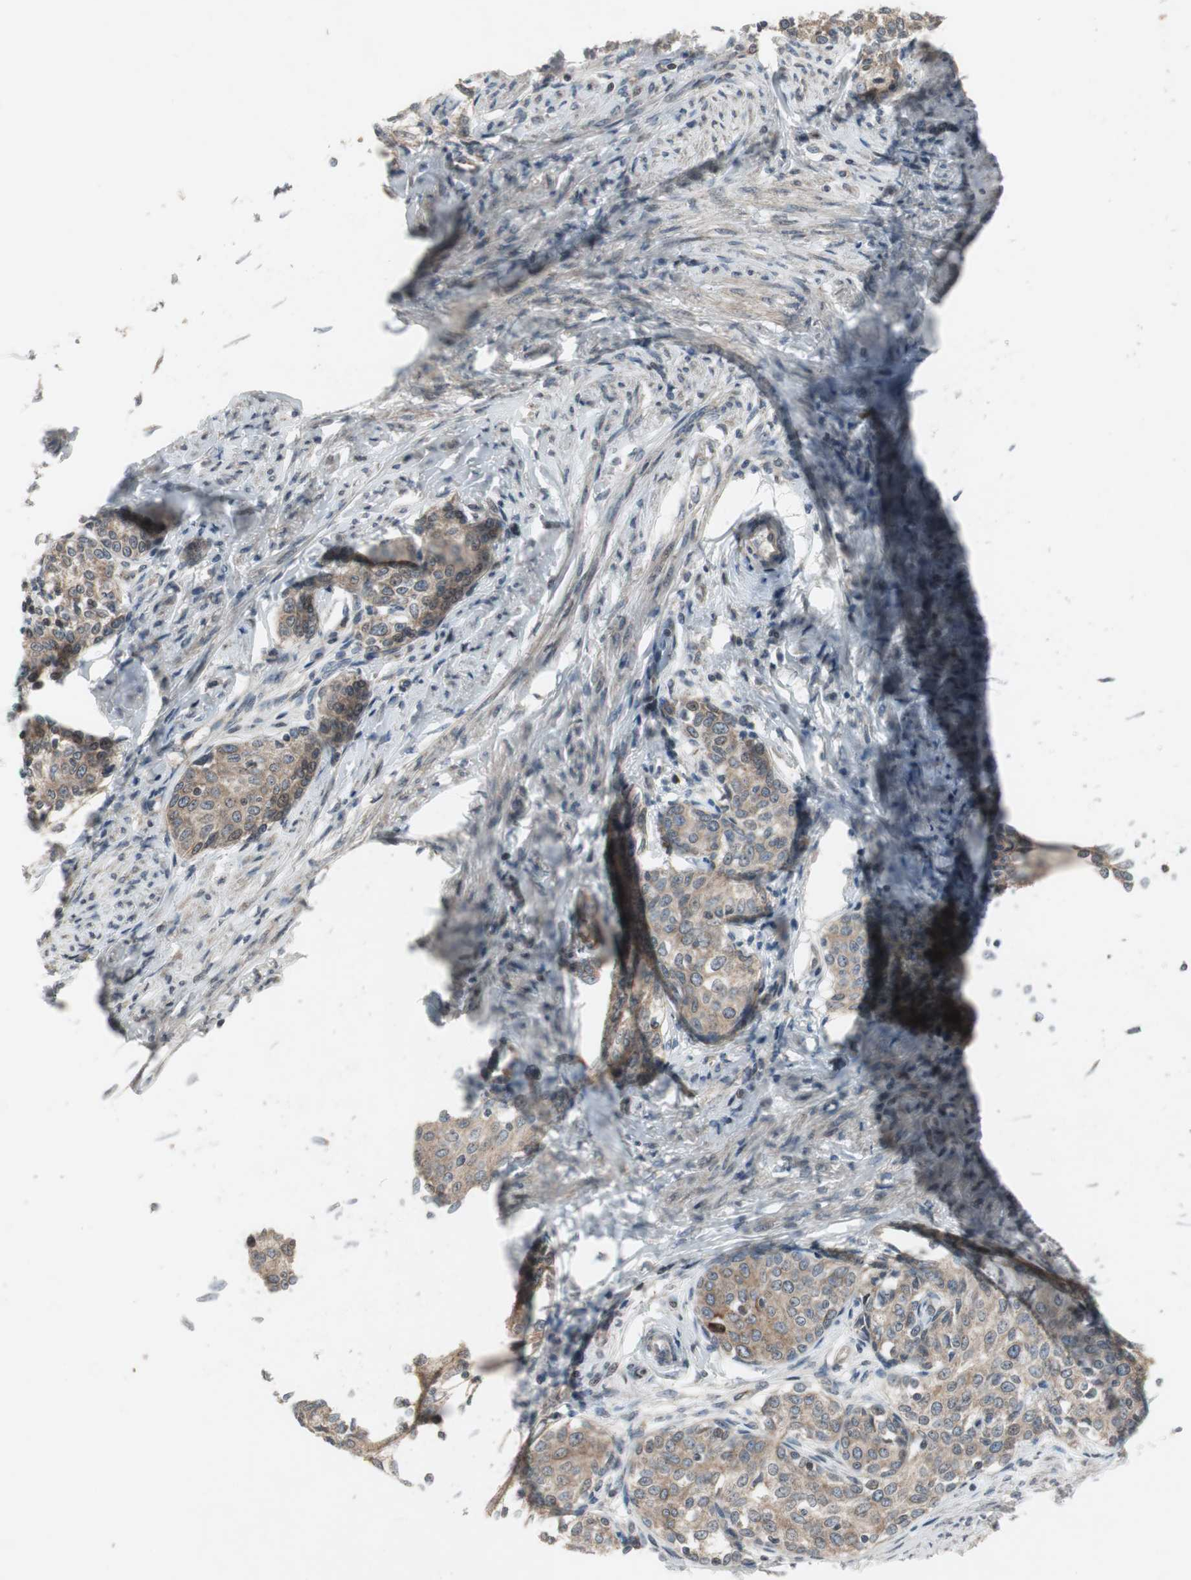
{"staining": {"intensity": "strong", "quantity": ">75%", "location": "cytoplasmic/membranous"}, "tissue": "cervical cancer", "cell_type": "Tumor cells", "image_type": "cancer", "snomed": [{"axis": "morphology", "description": "Squamous cell carcinoma, NOS"}, {"axis": "morphology", "description": "Adenocarcinoma, NOS"}, {"axis": "topography", "description": "Cervix"}], "caption": "Human cervical cancer (adenocarcinoma) stained for a protein (brown) exhibits strong cytoplasmic/membranous positive positivity in approximately >75% of tumor cells.", "gene": "ZMPSTE24", "patient": {"sex": "female", "age": 52}}